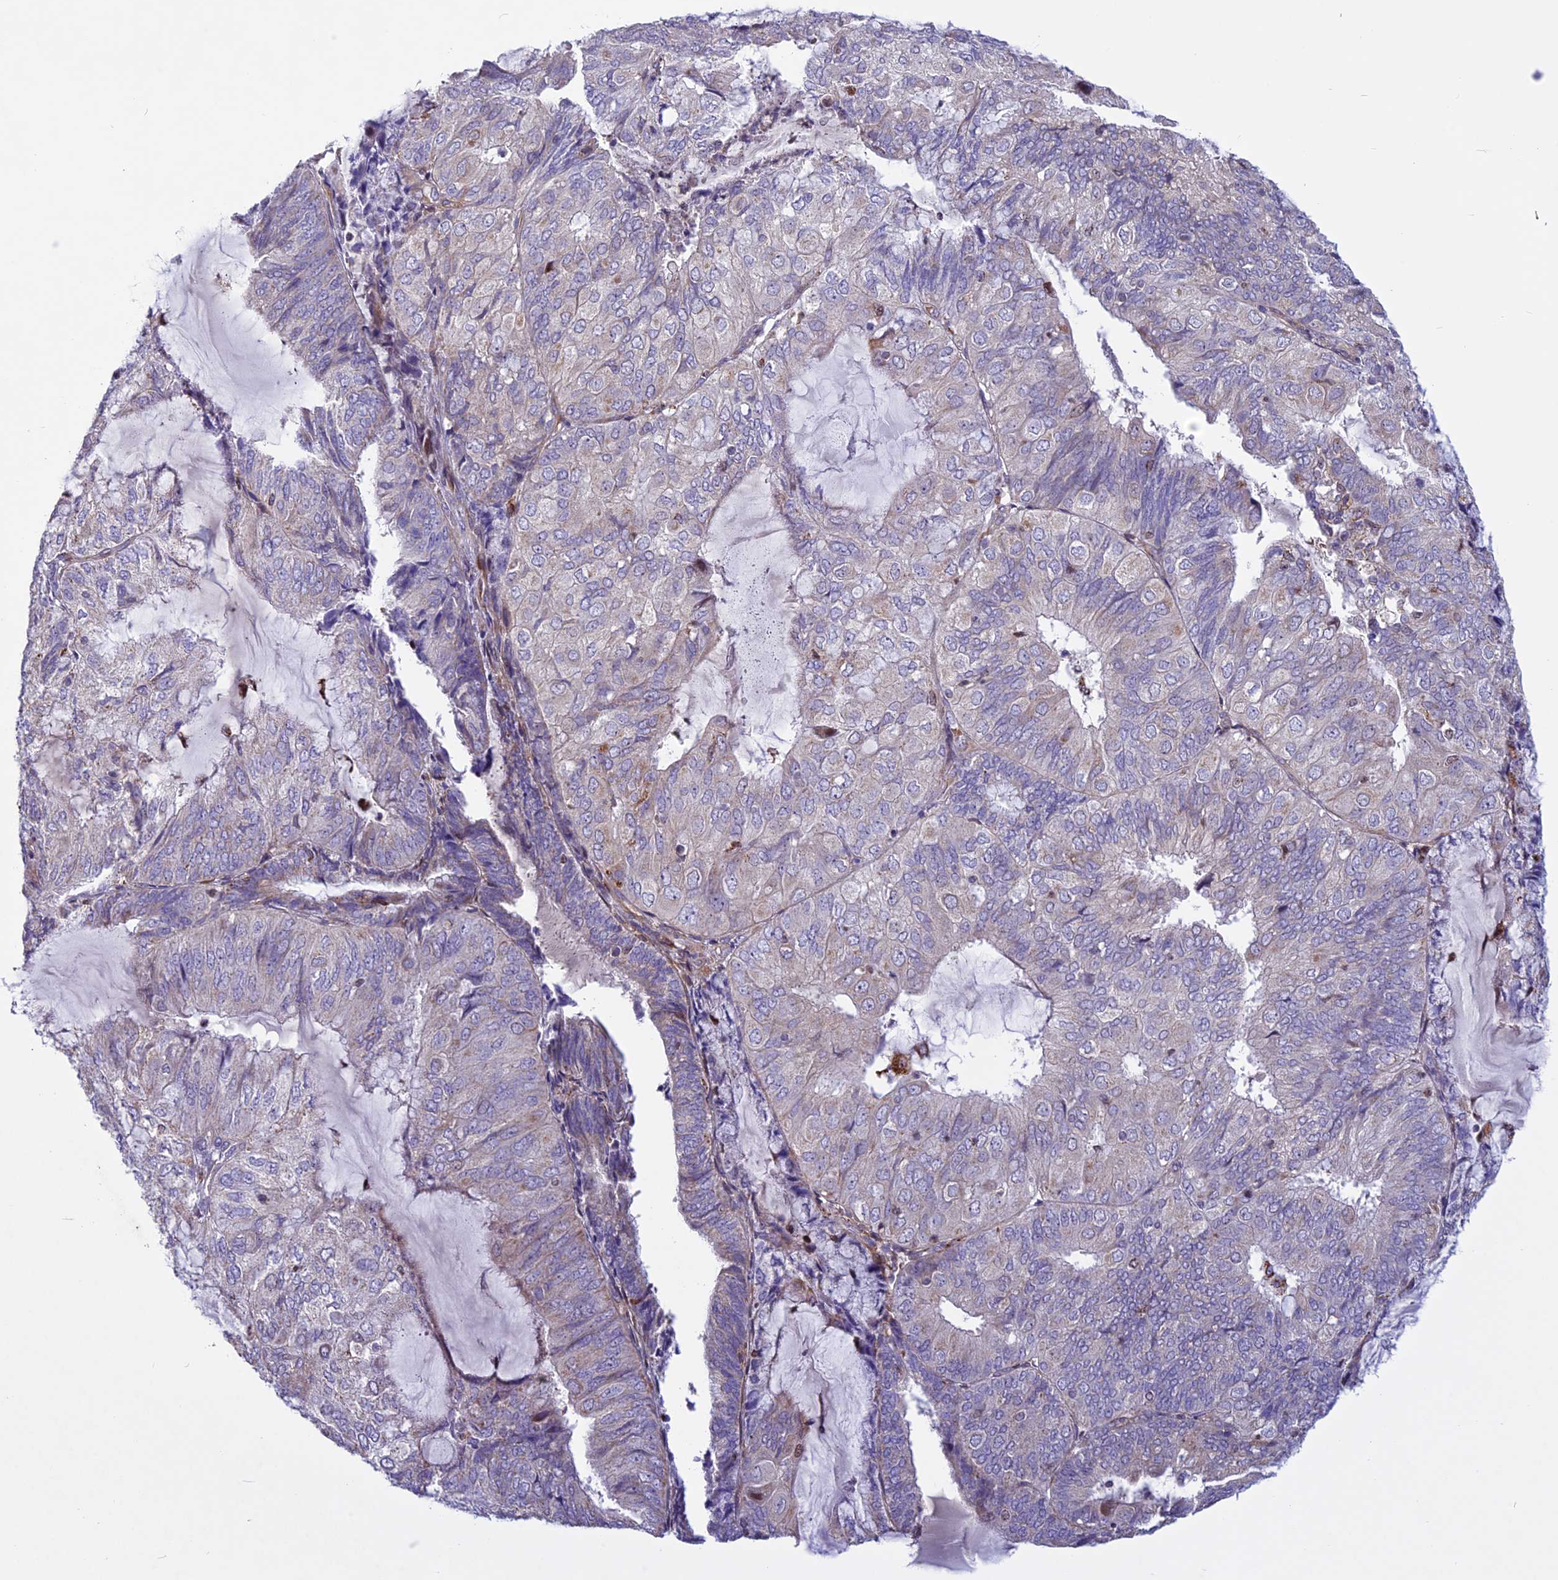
{"staining": {"intensity": "weak", "quantity": "<25%", "location": "cytoplasmic/membranous"}, "tissue": "endometrial cancer", "cell_type": "Tumor cells", "image_type": "cancer", "snomed": [{"axis": "morphology", "description": "Adenocarcinoma, NOS"}, {"axis": "topography", "description": "Endometrium"}], "caption": "High power microscopy image of an immunohistochemistry (IHC) histopathology image of endometrial adenocarcinoma, revealing no significant expression in tumor cells.", "gene": "MIEF2", "patient": {"sex": "female", "age": 81}}